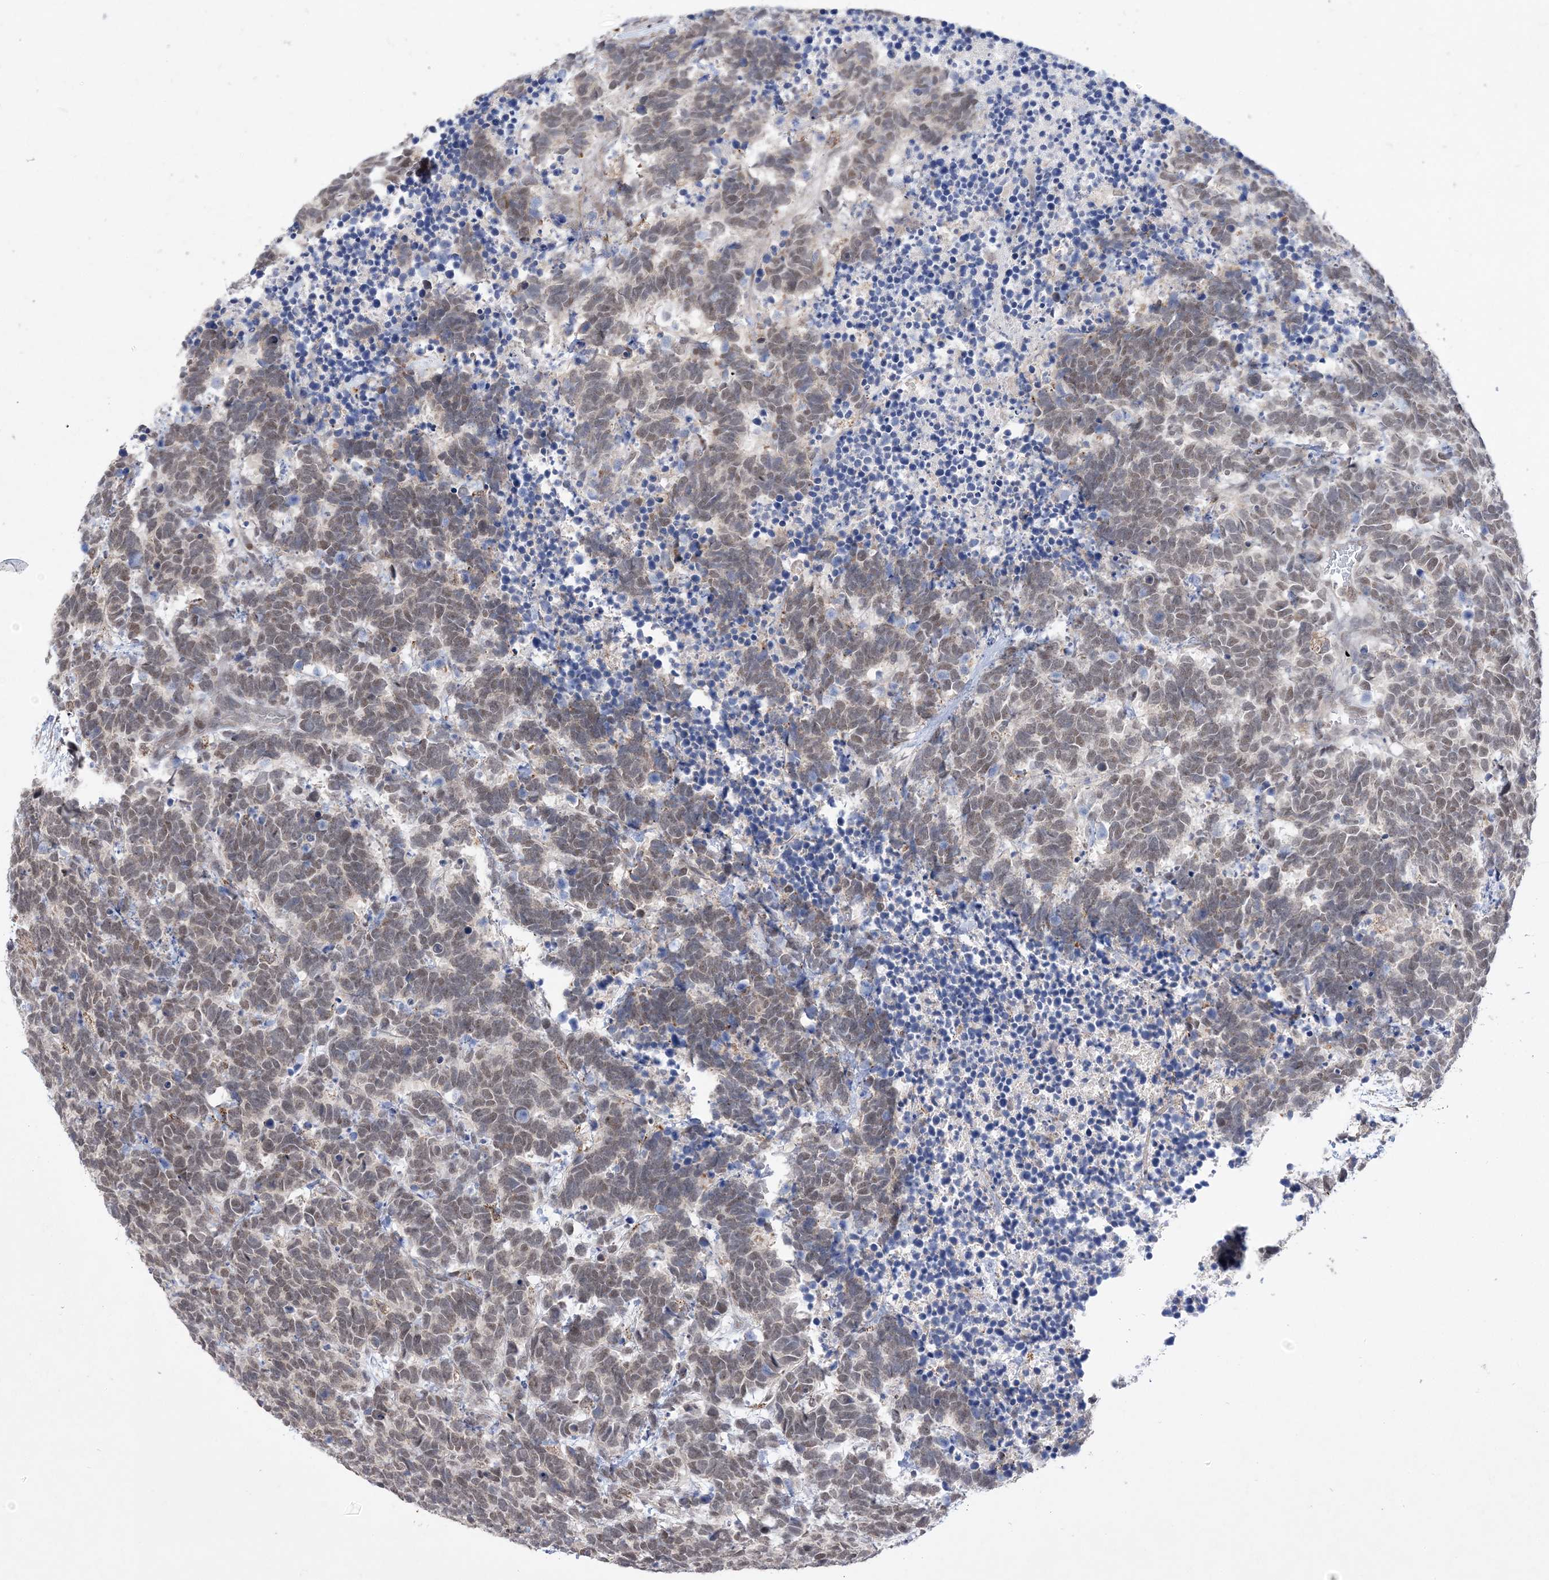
{"staining": {"intensity": "weak", "quantity": ">75%", "location": "nuclear"}, "tissue": "carcinoid", "cell_type": "Tumor cells", "image_type": "cancer", "snomed": [{"axis": "morphology", "description": "Carcinoma, NOS"}, {"axis": "morphology", "description": "Carcinoid, malignant, NOS"}, {"axis": "topography", "description": "Urinary bladder"}], "caption": "Protein staining of malignant carcinoid tissue demonstrates weak nuclear expression in about >75% of tumor cells.", "gene": "BOD1L1", "patient": {"sex": "male", "age": 57}}